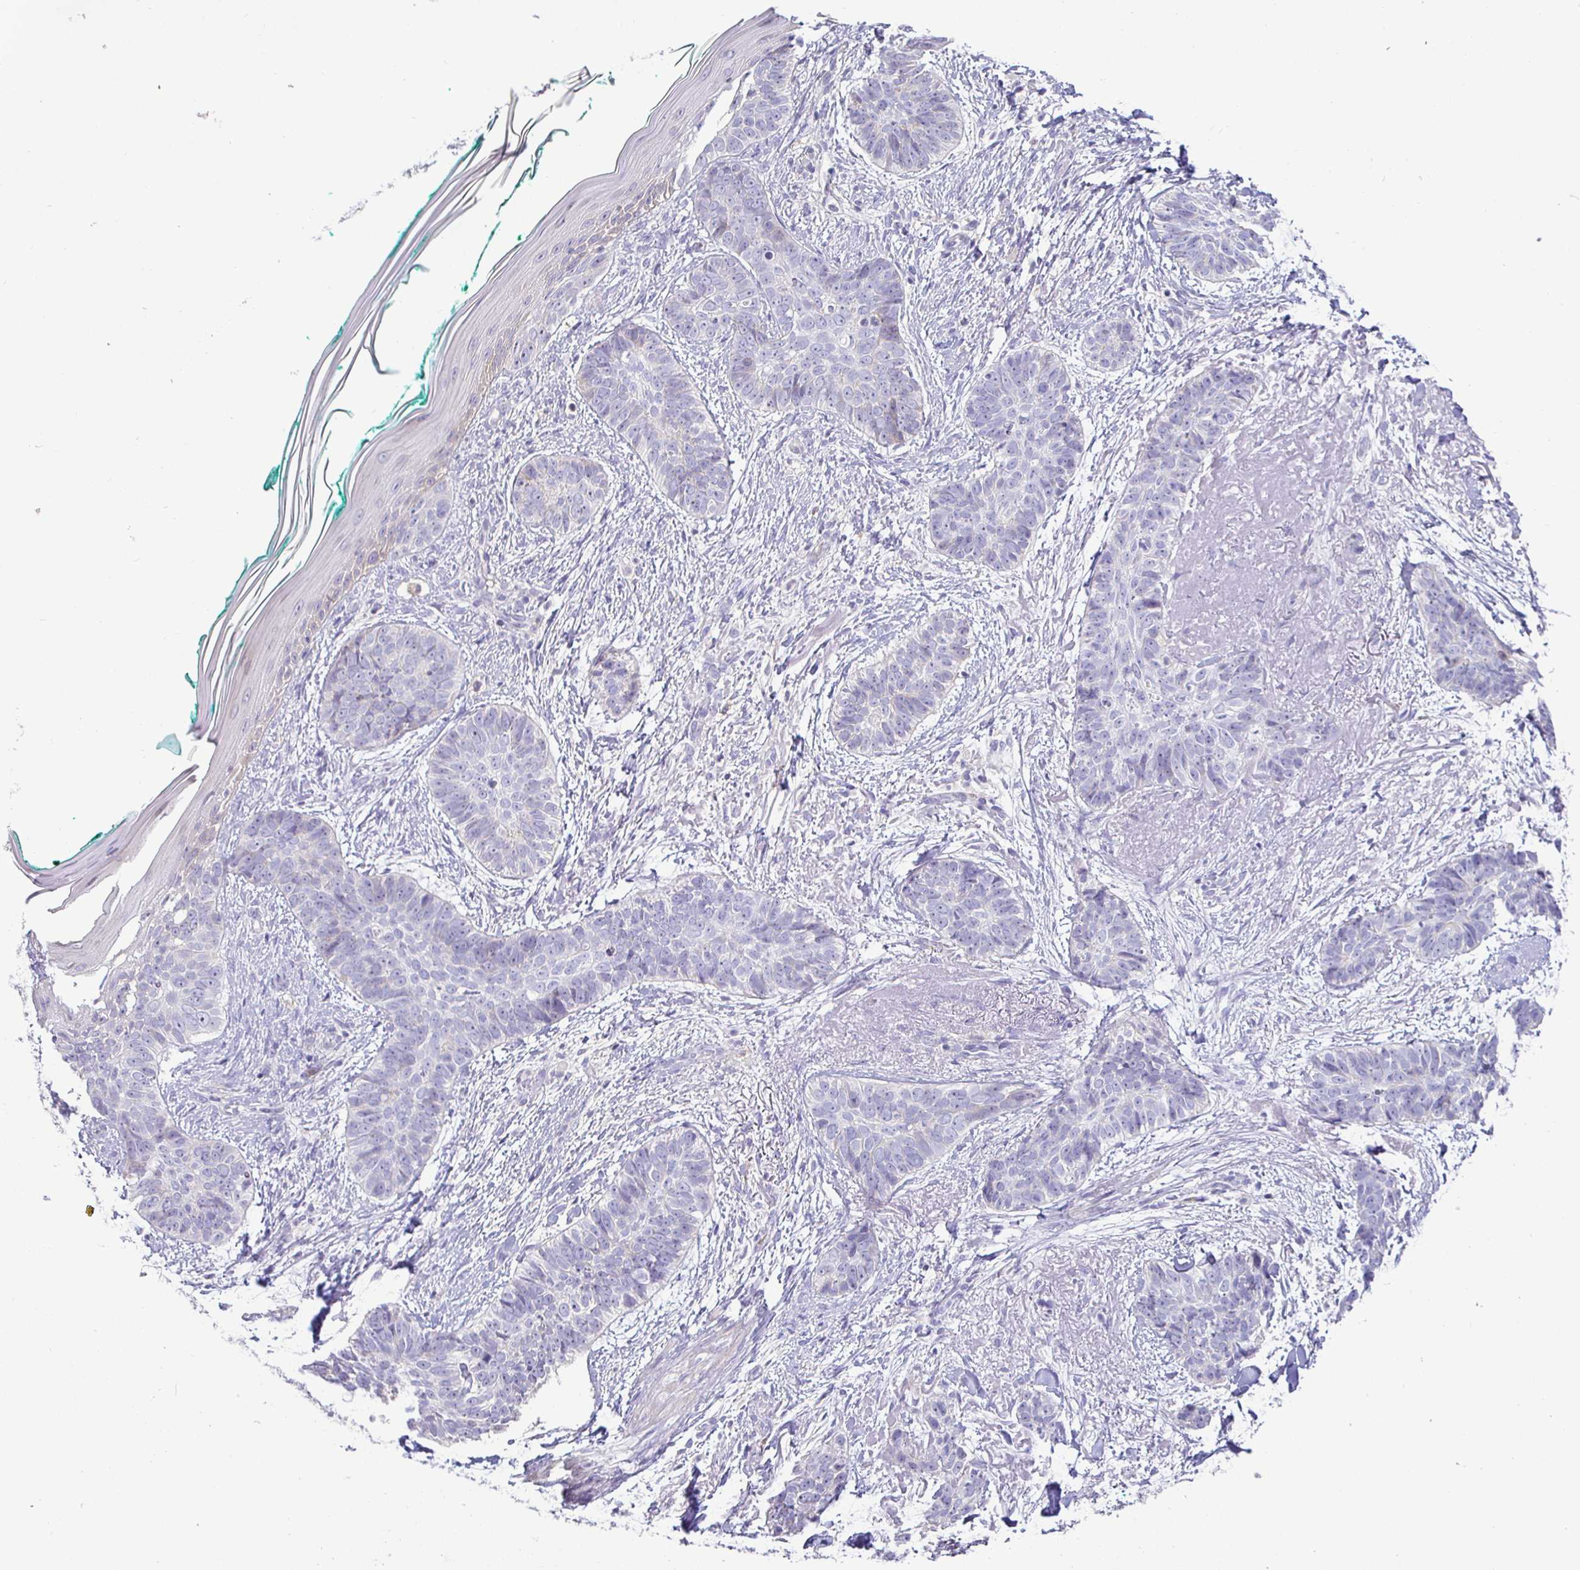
{"staining": {"intensity": "negative", "quantity": "none", "location": "none"}, "tissue": "skin cancer", "cell_type": "Tumor cells", "image_type": "cancer", "snomed": [{"axis": "morphology", "description": "Basal cell carcinoma"}, {"axis": "topography", "description": "Skin"}, {"axis": "topography", "description": "Skin of face"}, {"axis": "topography", "description": "Skin of nose"}], "caption": "Immunohistochemical staining of human skin cancer (basal cell carcinoma) reveals no significant positivity in tumor cells.", "gene": "SIRPA", "patient": {"sex": "female", "age": 86}}